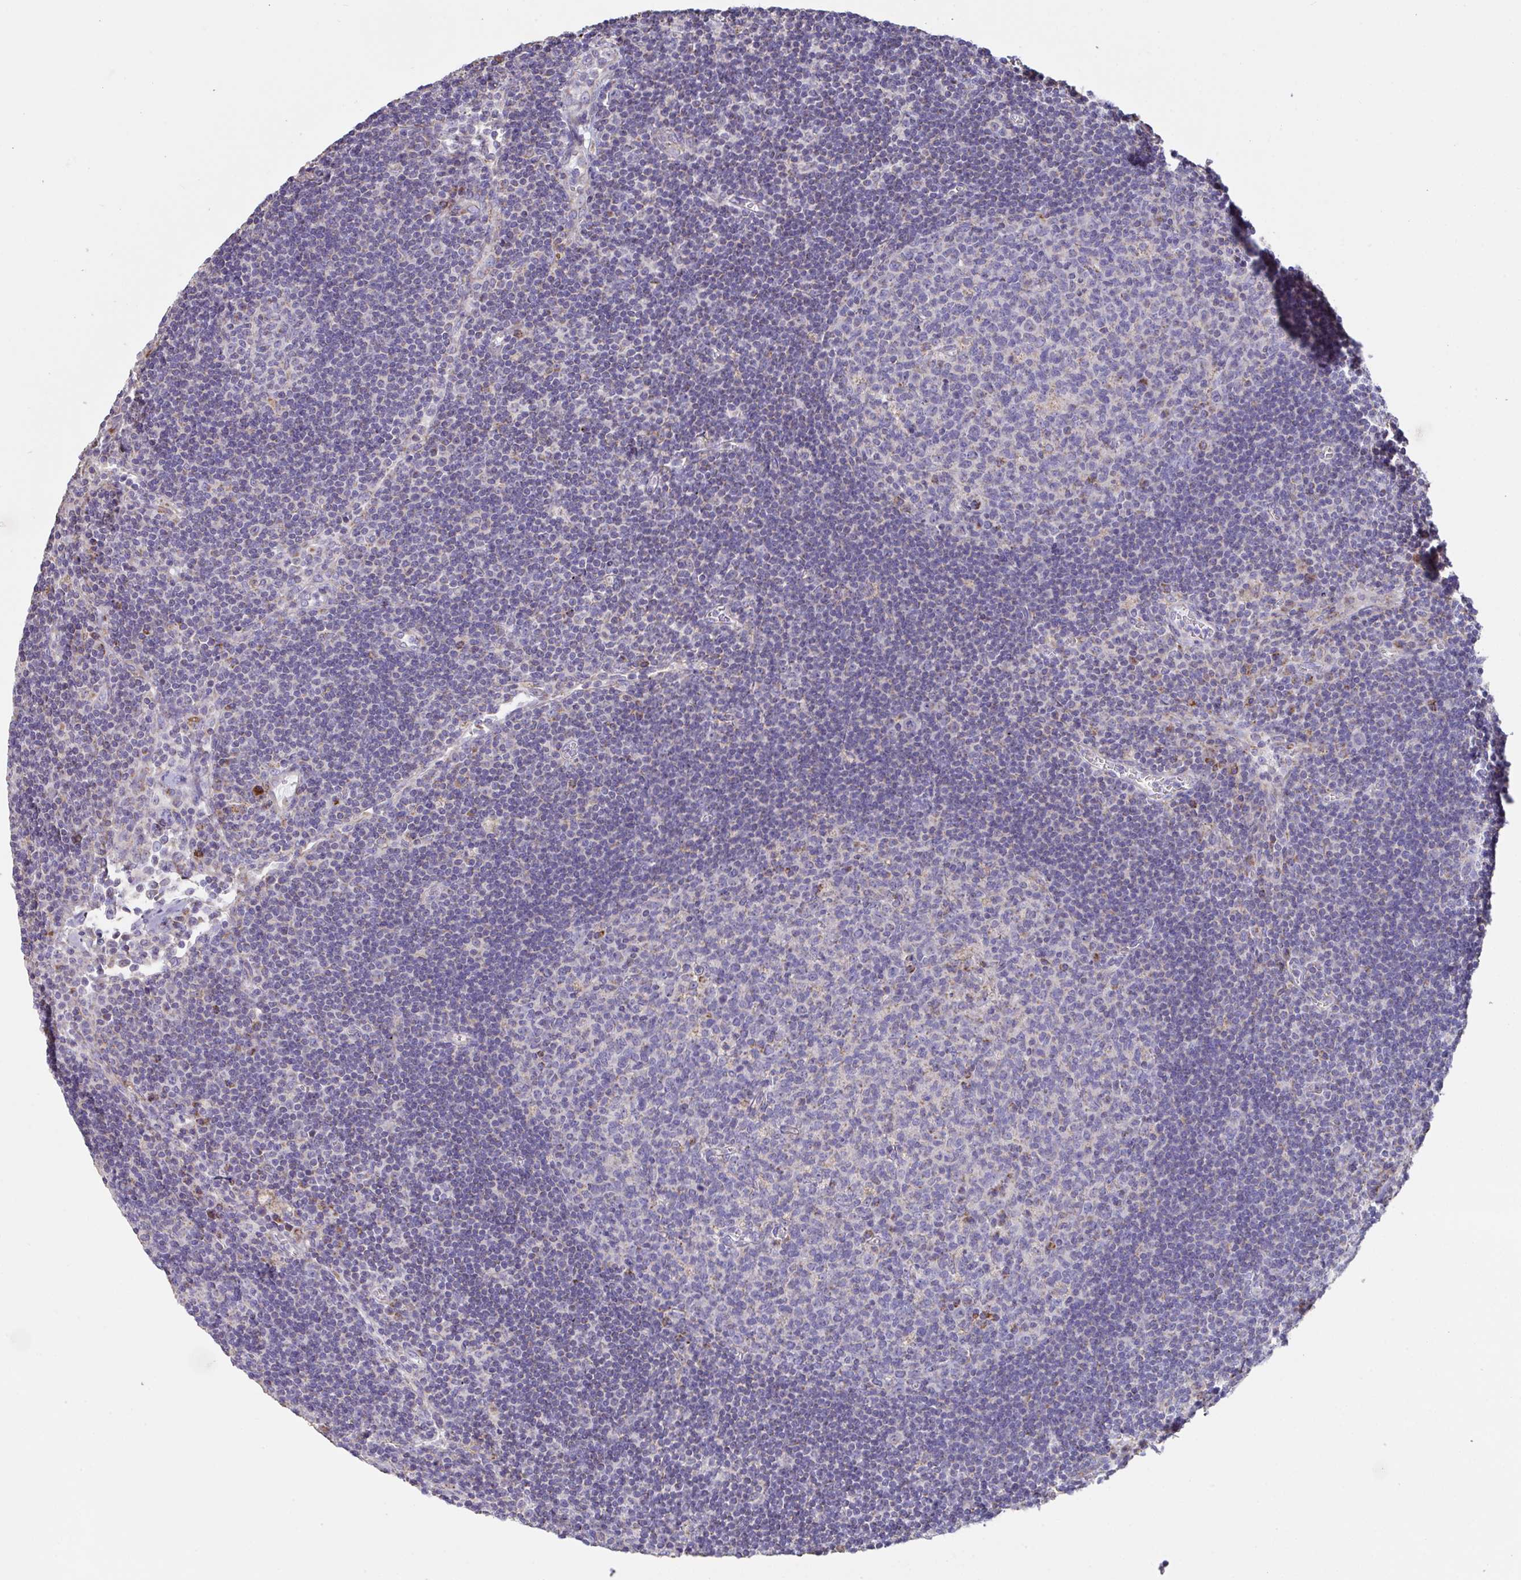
{"staining": {"intensity": "negative", "quantity": "none", "location": "none"}, "tissue": "lymph node", "cell_type": "Germinal center cells", "image_type": "normal", "snomed": [{"axis": "morphology", "description": "Normal tissue, NOS"}, {"axis": "topography", "description": "Lymph node"}], "caption": "DAB immunohistochemical staining of unremarkable human lymph node shows no significant expression in germinal center cells.", "gene": "DOK7", "patient": {"sex": "male", "age": 67}}